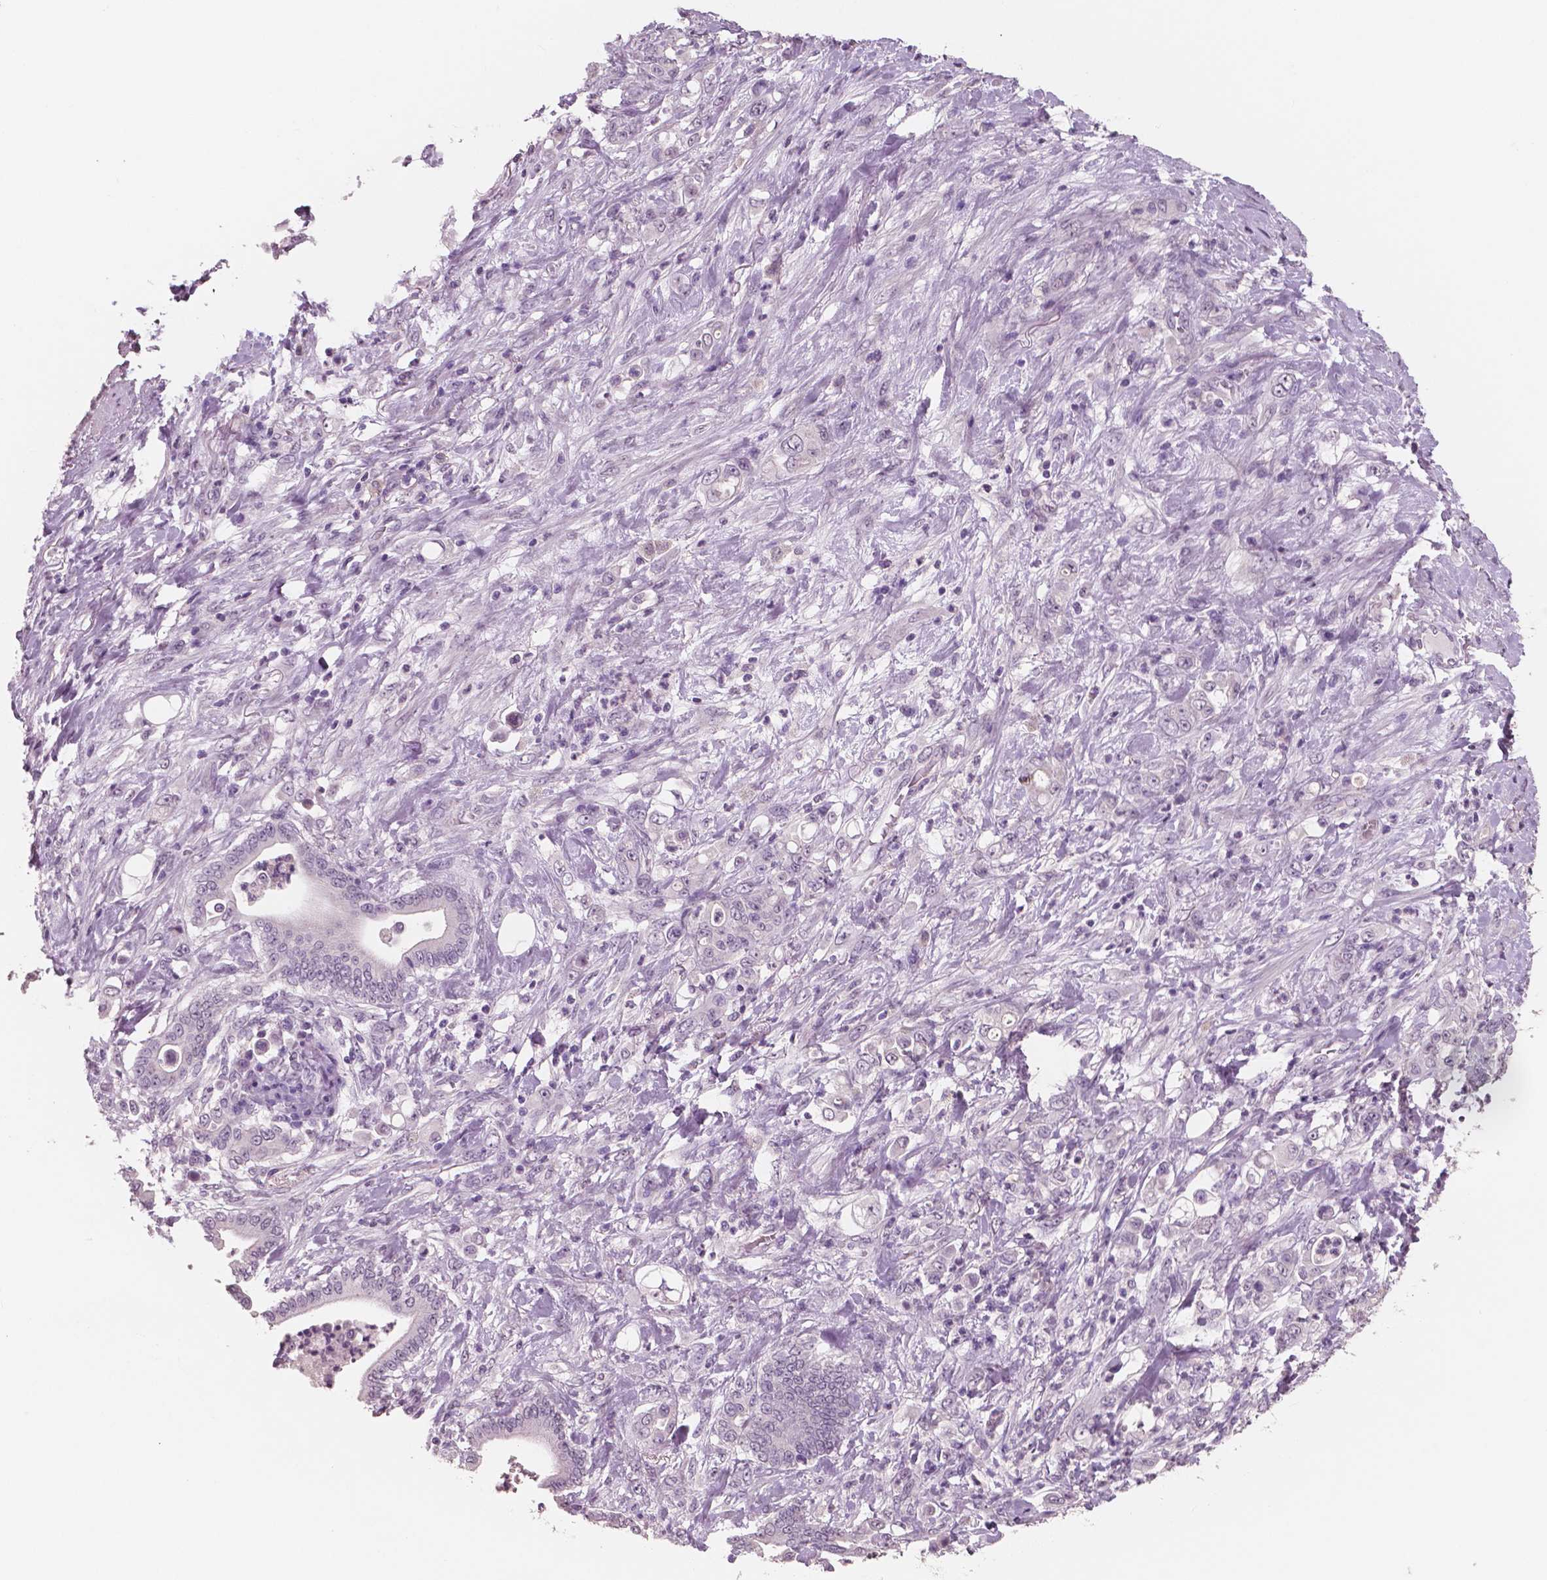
{"staining": {"intensity": "negative", "quantity": "none", "location": "none"}, "tissue": "stomach cancer", "cell_type": "Tumor cells", "image_type": "cancer", "snomed": [{"axis": "morphology", "description": "Adenocarcinoma, NOS"}, {"axis": "topography", "description": "Stomach"}], "caption": "This is a photomicrograph of immunohistochemistry staining of stomach cancer (adenocarcinoma), which shows no positivity in tumor cells.", "gene": "NECAB1", "patient": {"sex": "female", "age": 79}}